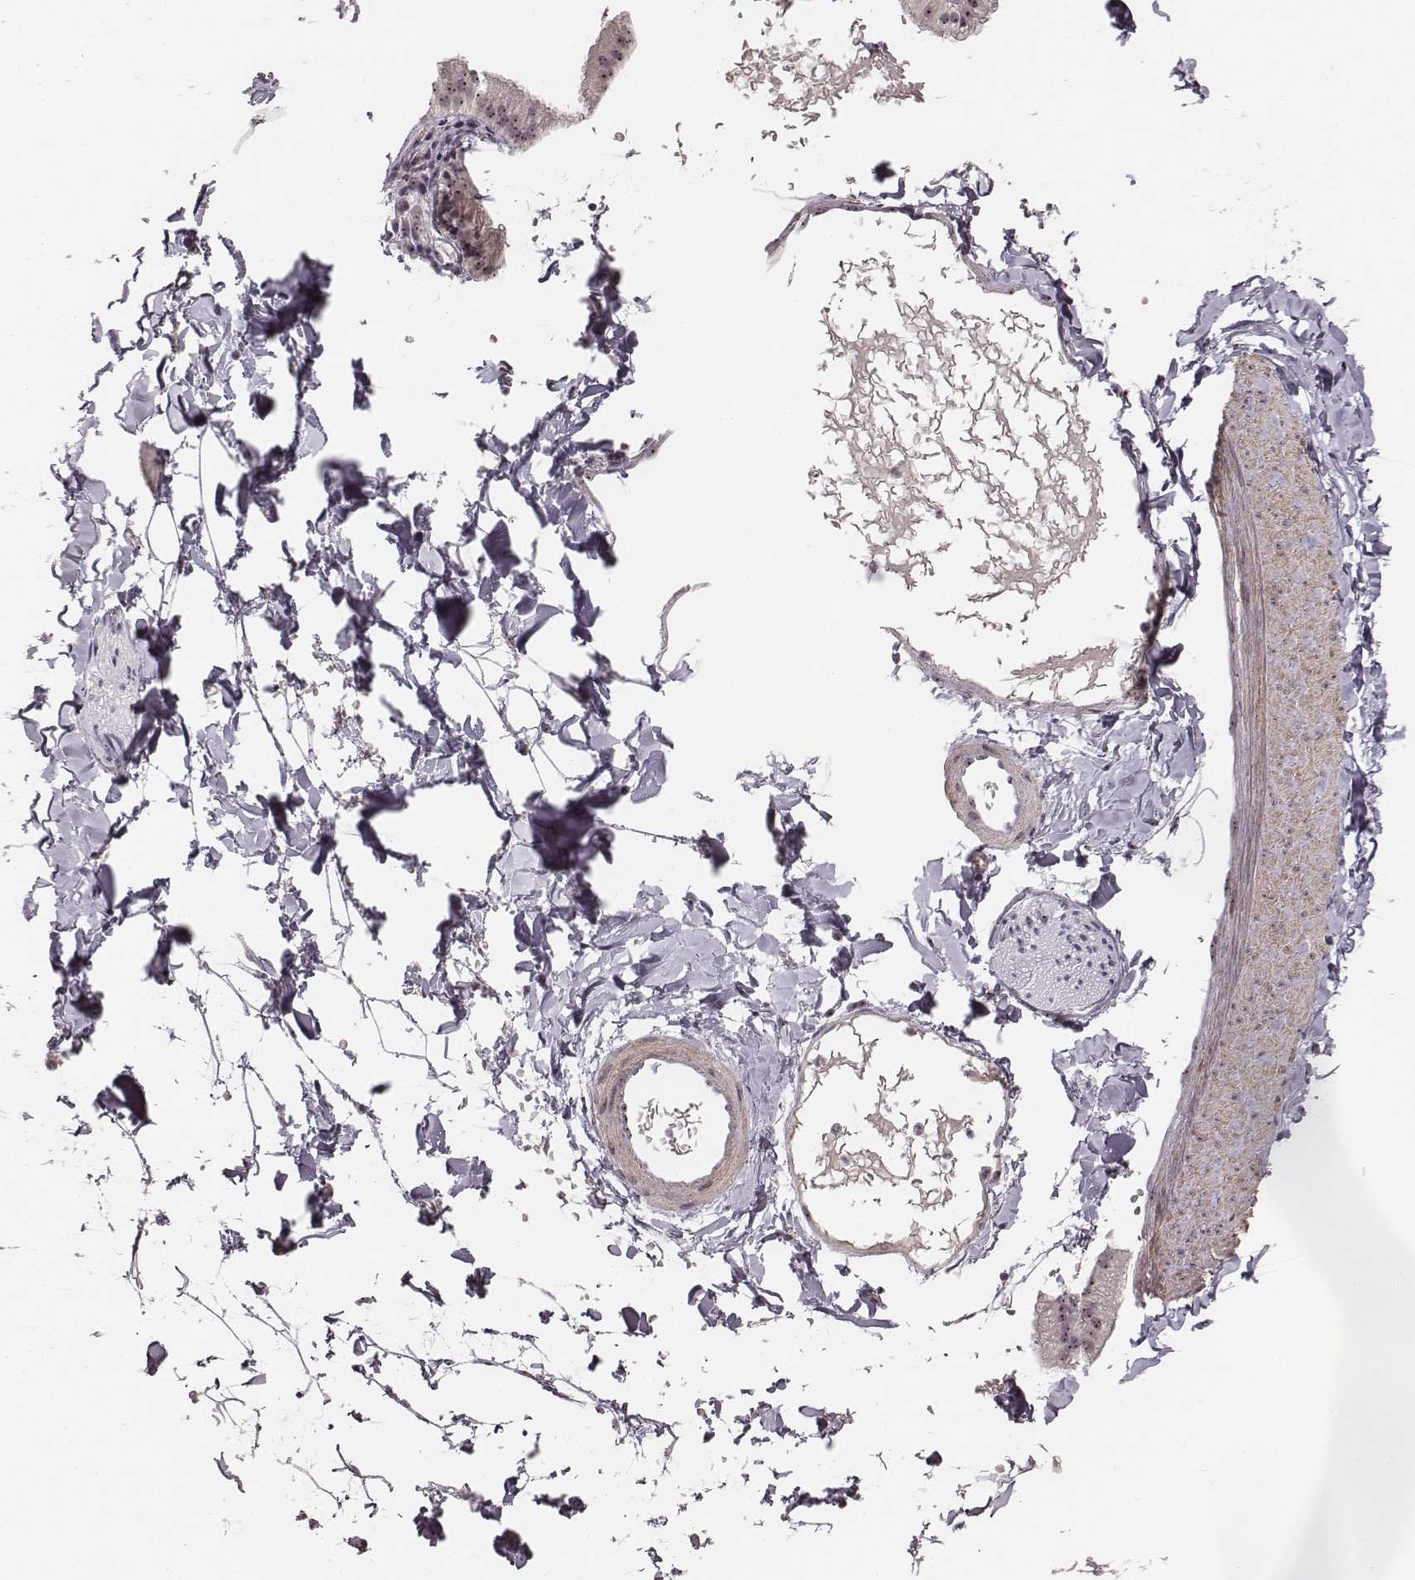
{"staining": {"intensity": "weak", "quantity": ">75%", "location": "nuclear"}, "tissue": "adipose tissue", "cell_type": "Adipocytes", "image_type": "normal", "snomed": [{"axis": "morphology", "description": "Normal tissue, NOS"}, {"axis": "topography", "description": "Gallbladder"}, {"axis": "topography", "description": "Peripheral nerve tissue"}], "caption": "Immunohistochemistry staining of benign adipose tissue, which reveals low levels of weak nuclear staining in about >75% of adipocytes indicating weak nuclear protein staining. The staining was performed using DAB (brown) for protein detection and nuclei were counterstained in hematoxylin (blue).", "gene": "NOP56", "patient": {"sex": "female", "age": 45}}